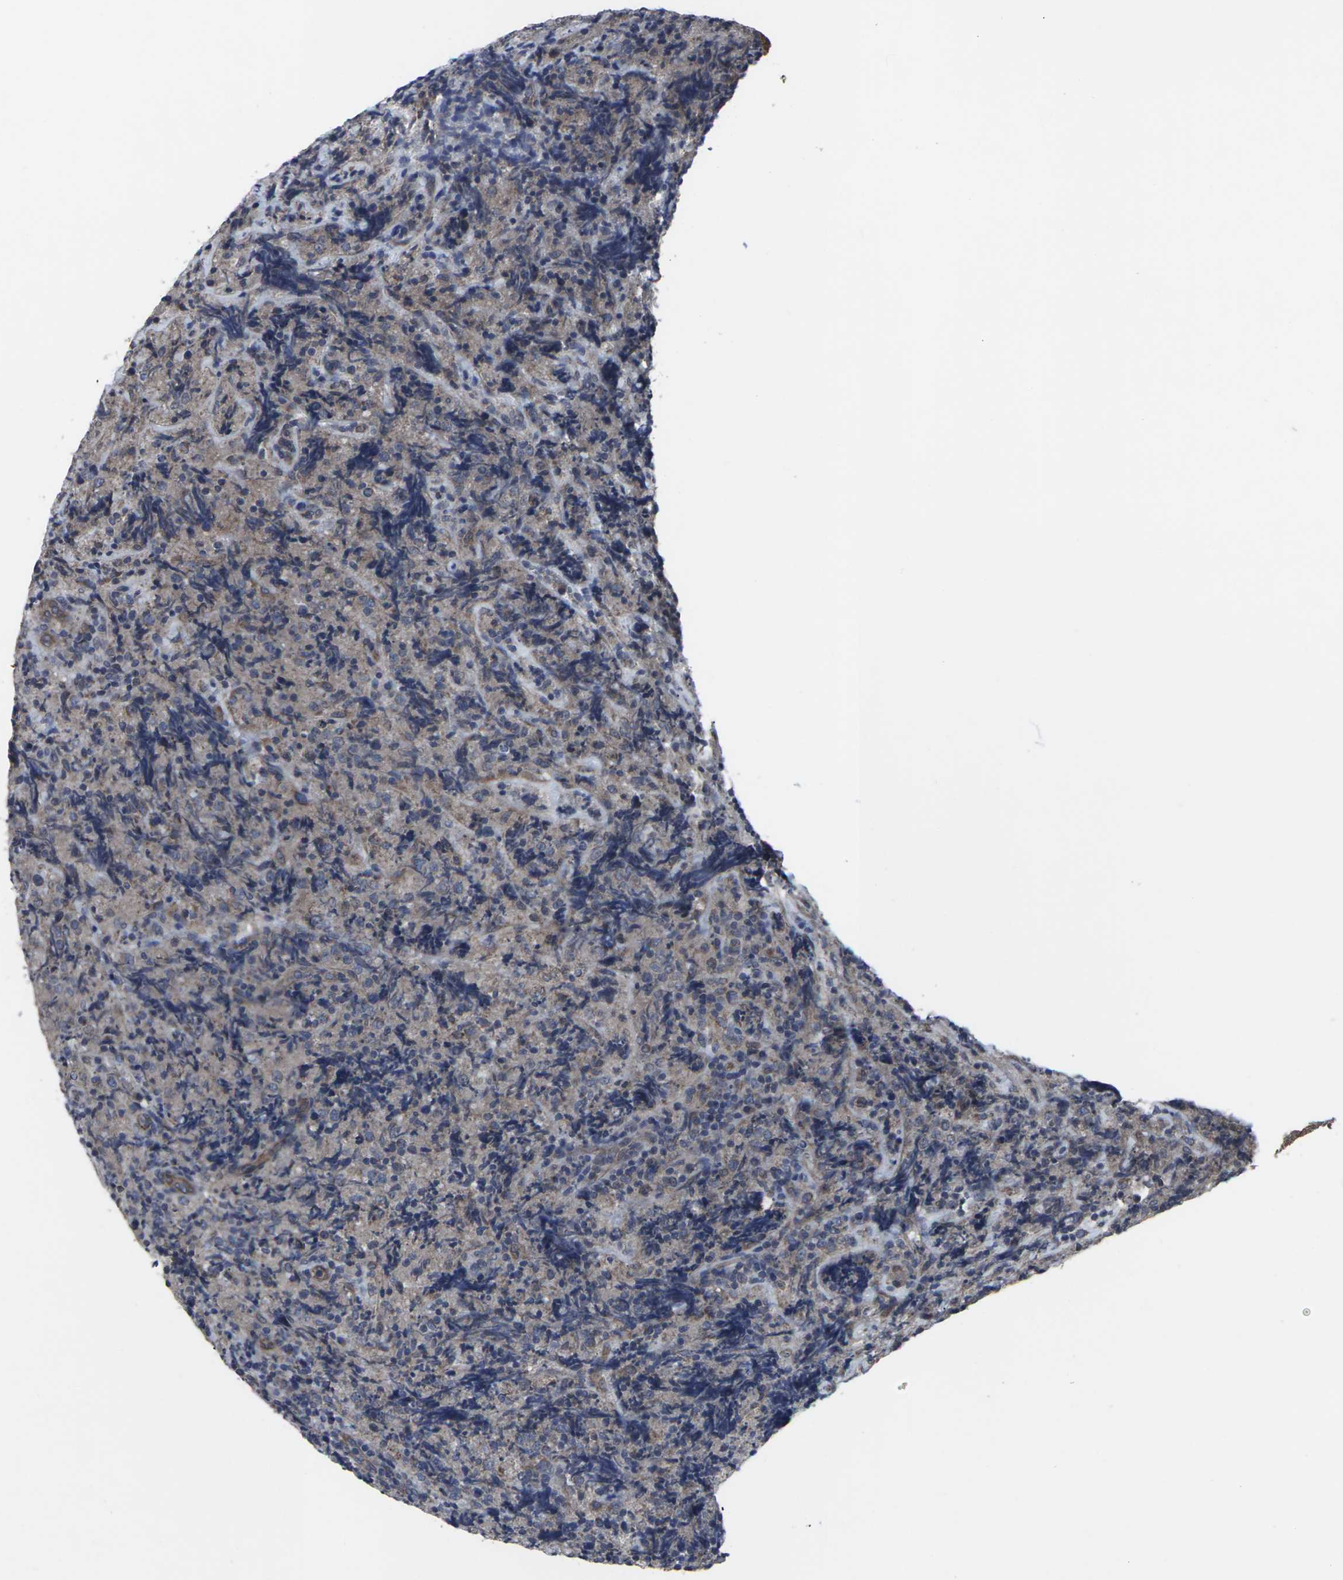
{"staining": {"intensity": "moderate", "quantity": ">75%", "location": "cytoplasmic/membranous"}, "tissue": "lymphoma", "cell_type": "Tumor cells", "image_type": "cancer", "snomed": [{"axis": "morphology", "description": "Malignant lymphoma, non-Hodgkin's type, High grade"}, {"axis": "topography", "description": "Tonsil"}], "caption": "Immunohistochemistry (IHC) of lymphoma exhibits medium levels of moderate cytoplasmic/membranous positivity in approximately >75% of tumor cells. Nuclei are stained in blue.", "gene": "MAPKAPK2", "patient": {"sex": "female", "age": 36}}